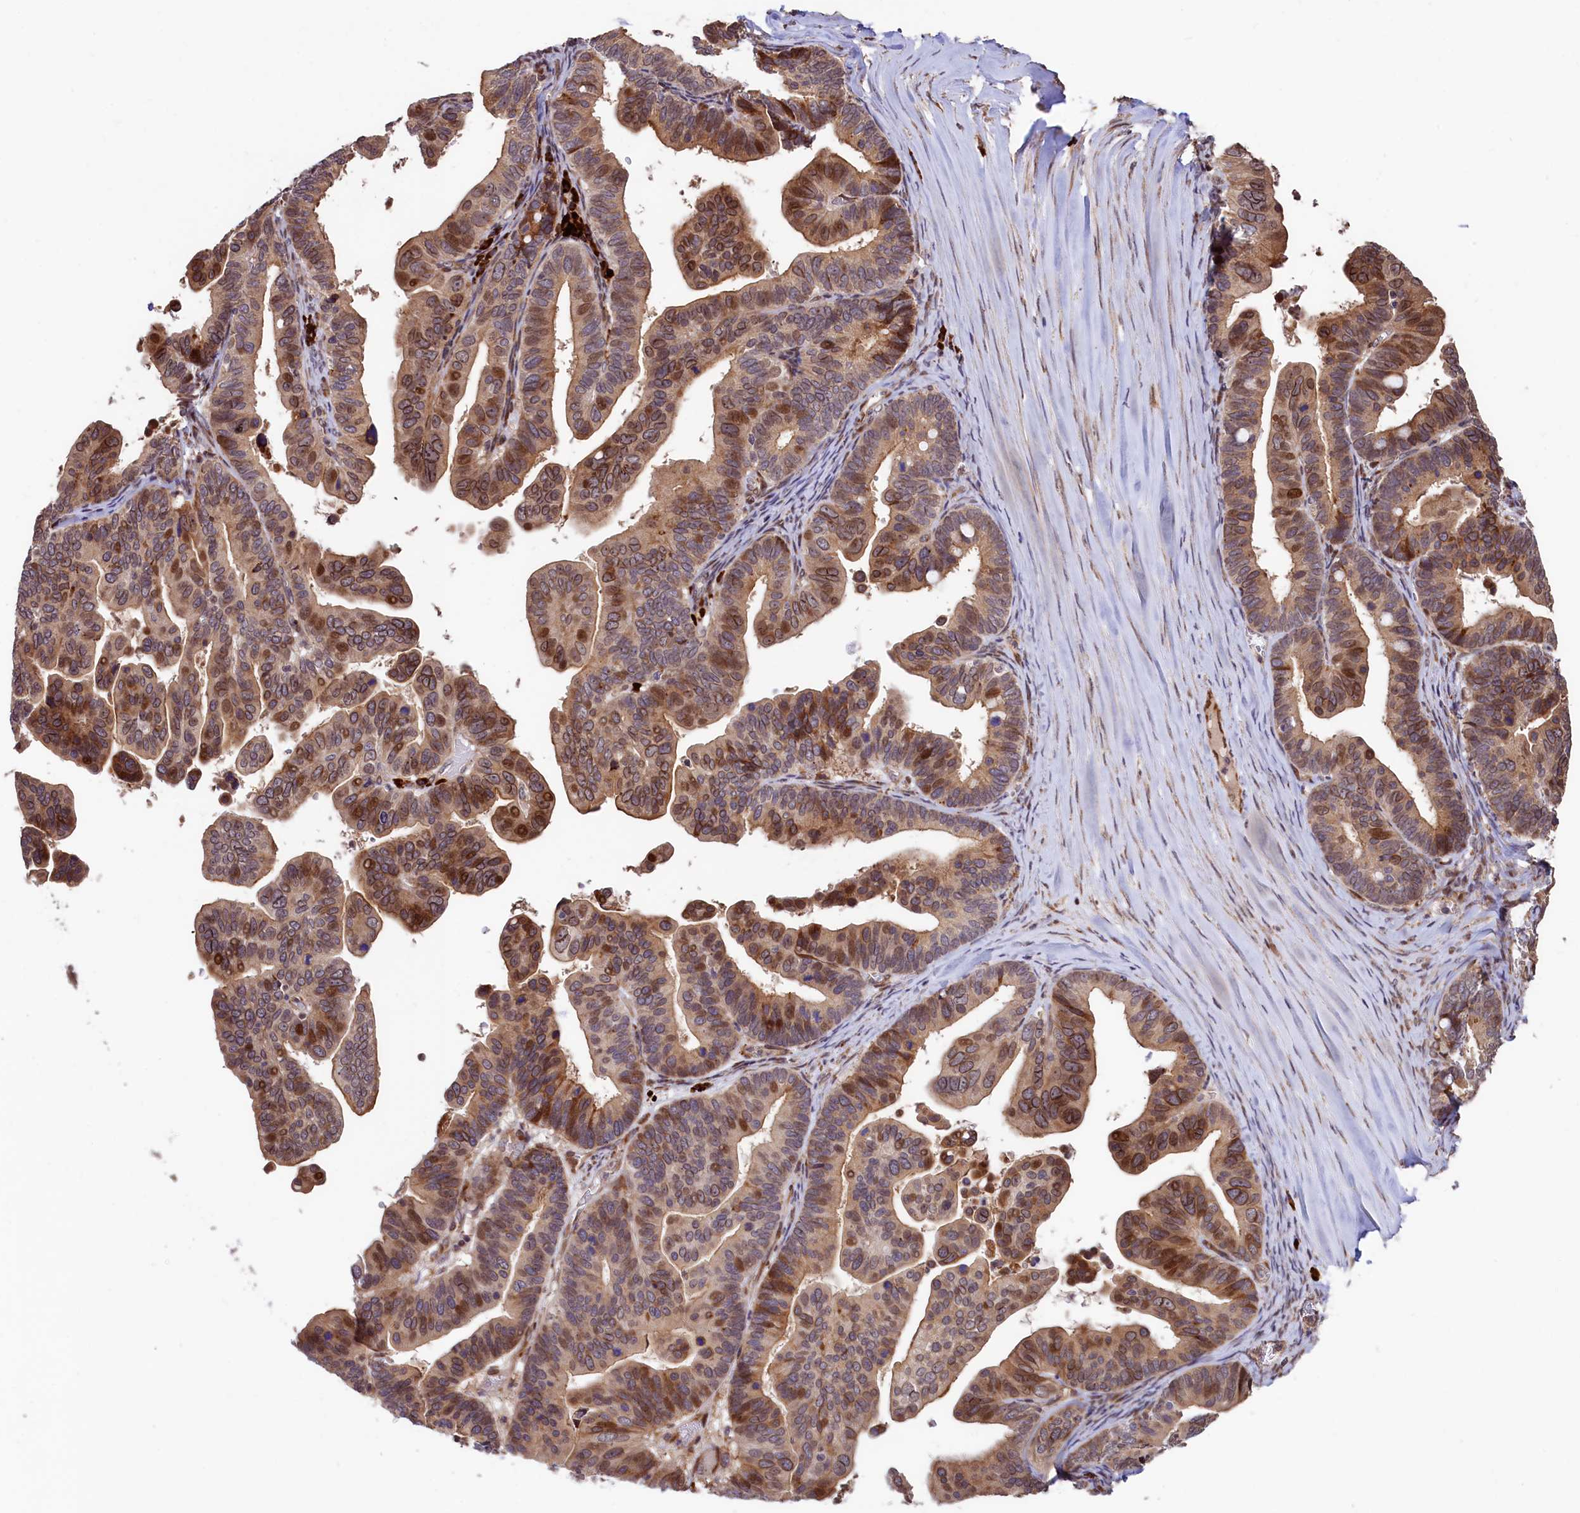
{"staining": {"intensity": "moderate", "quantity": ">75%", "location": "cytoplasmic/membranous,nuclear"}, "tissue": "ovarian cancer", "cell_type": "Tumor cells", "image_type": "cancer", "snomed": [{"axis": "morphology", "description": "Cystadenocarcinoma, serous, NOS"}, {"axis": "topography", "description": "Ovary"}], "caption": "IHC micrograph of neoplastic tissue: human ovarian cancer (serous cystadenocarcinoma) stained using IHC reveals medium levels of moderate protein expression localized specifically in the cytoplasmic/membranous and nuclear of tumor cells, appearing as a cytoplasmic/membranous and nuclear brown color.", "gene": "C5orf15", "patient": {"sex": "female", "age": 56}}